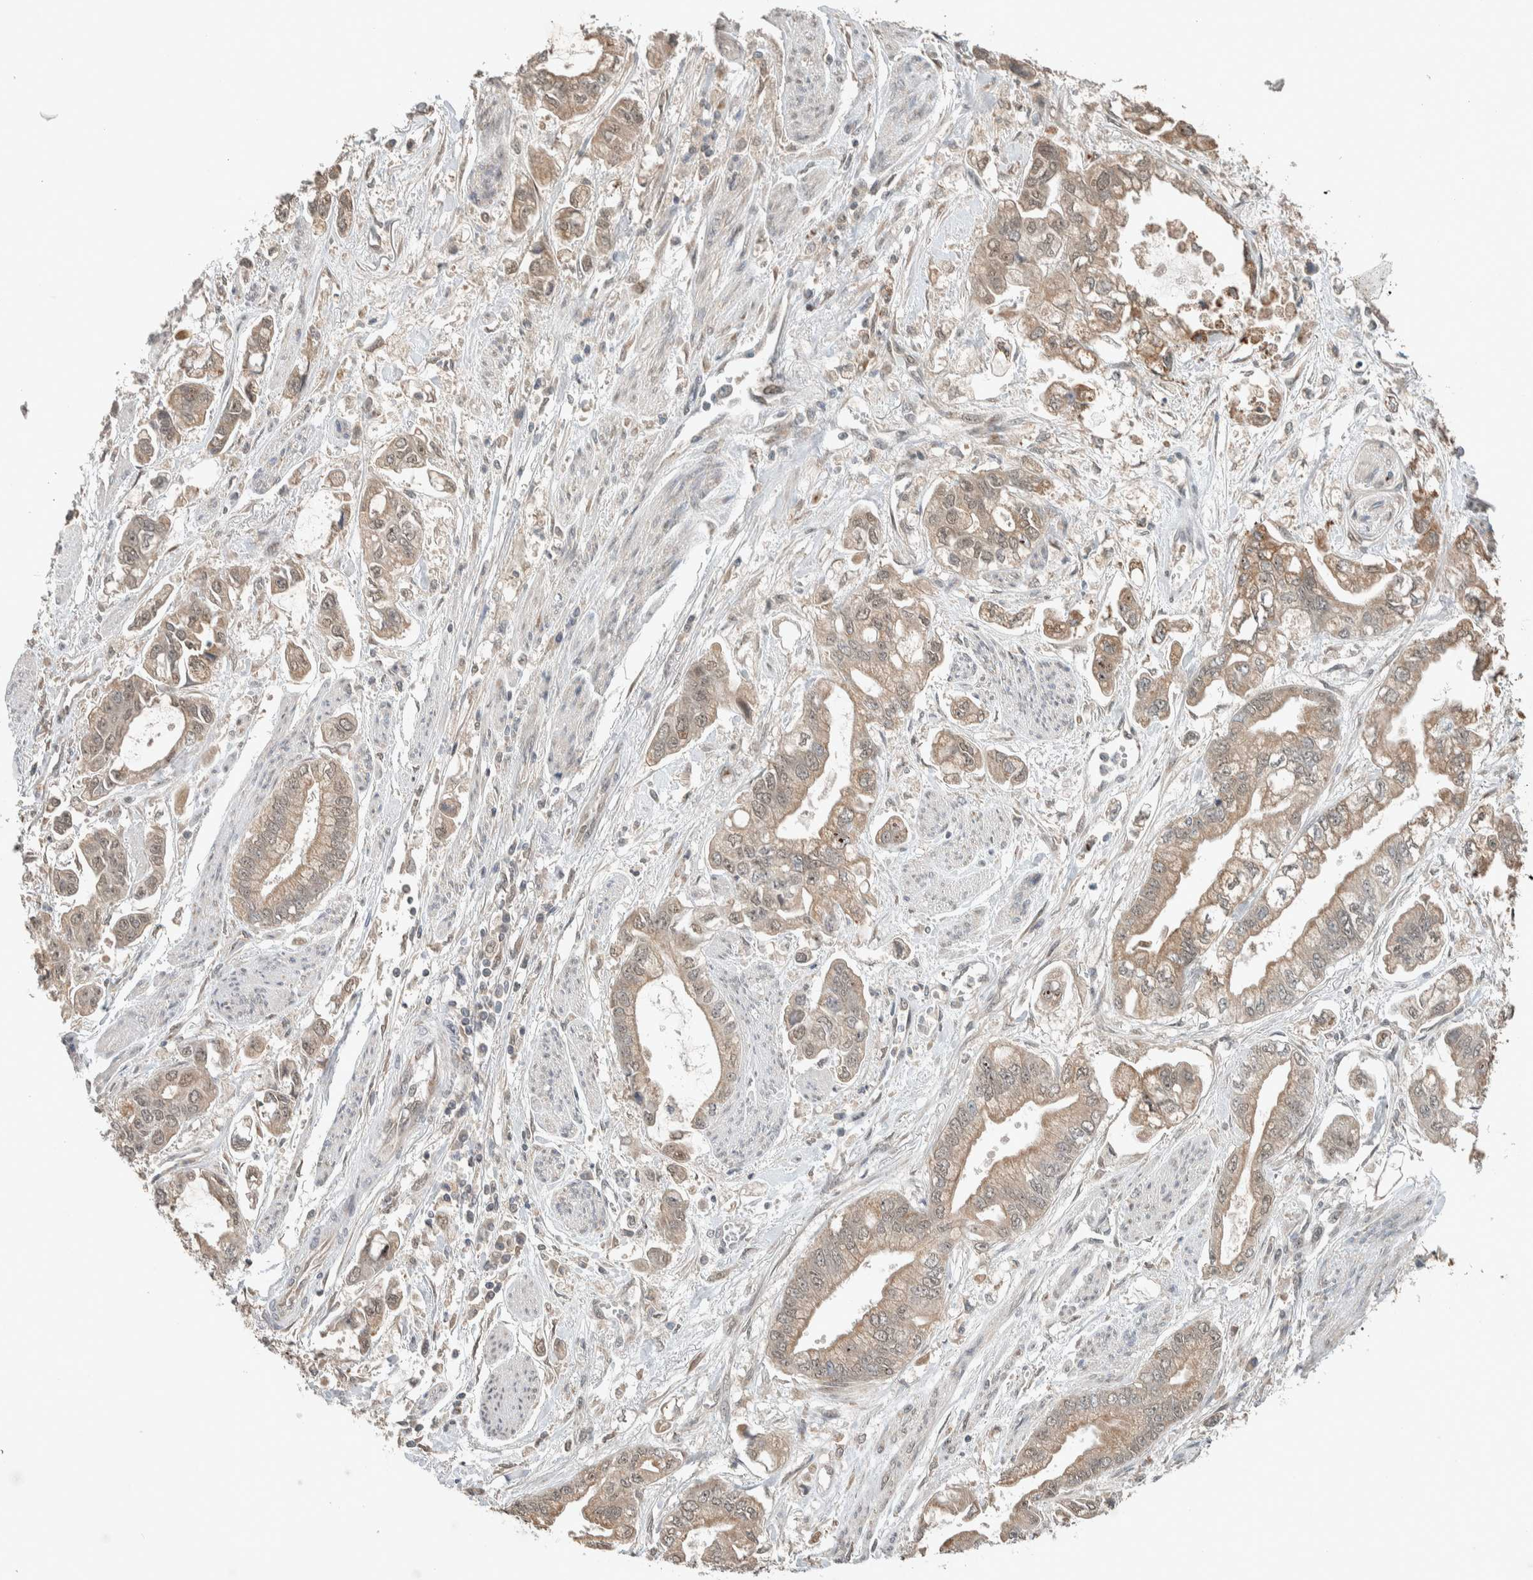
{"staining": {"intensity": "weak", "quantity": ">75%", "location": "cytoplasmic/membranous"}, "tissue": "stomach cancer", "cell_type": "Tumor cells", "image_type": "cancer", "snomed": [{"axis": "morphology", "description": "Normal tissue, NOS"}, {"axis": "morphology", "description": "Adenocarcinoma, NOS"}, {"axis": "topography", "description": "Stomach"}], "caption": "Stomach cancer was stained to show a protein in brown. There is low levels of weak cytoplasmic/membranous staining in about >75% of tumor cells. Nuclei are stained in blue.", "gene": "NBR1", "patient": {"sex": "male", "age": 62}}